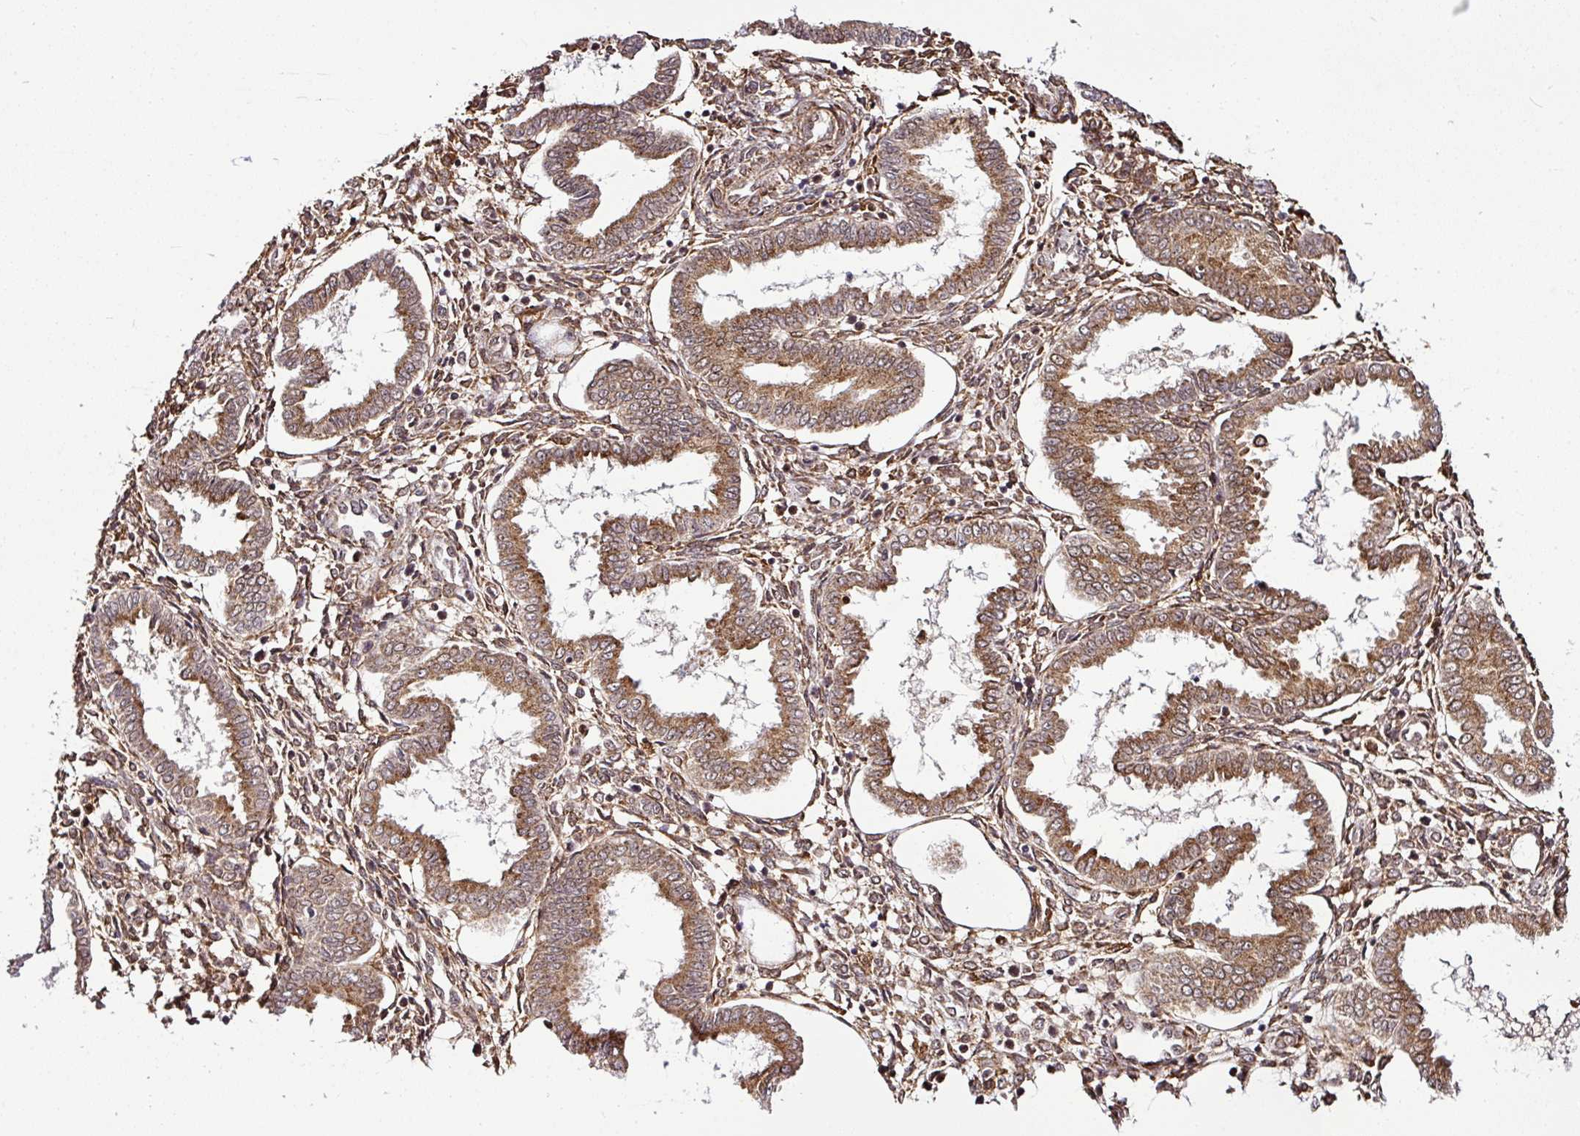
{"staining": {"intensity": "moderate", "quantity": ">75%", "location": "cytoplasmic/membranous,nuclear"}, "tissue": "endometrium", "cell_type": "Cells in endometrial stroma", "image_type": "normal", "snomed": [{"axis": "morphology", "description": "Normal tissue, NOS"}, {"axis": "topography", "description": "Endometrium"}], "caption": "Endometrium stained with immunohistochemistry exhibits moderate cytoplasmic/membranous,nuclear positivity in about >75% of cells in endometrial stroma. The protein of interest is shown in brown color, while the nuclei are stained blue.", "gene": "FAM153A", "patient": {"sex": "female", "age": 24}}